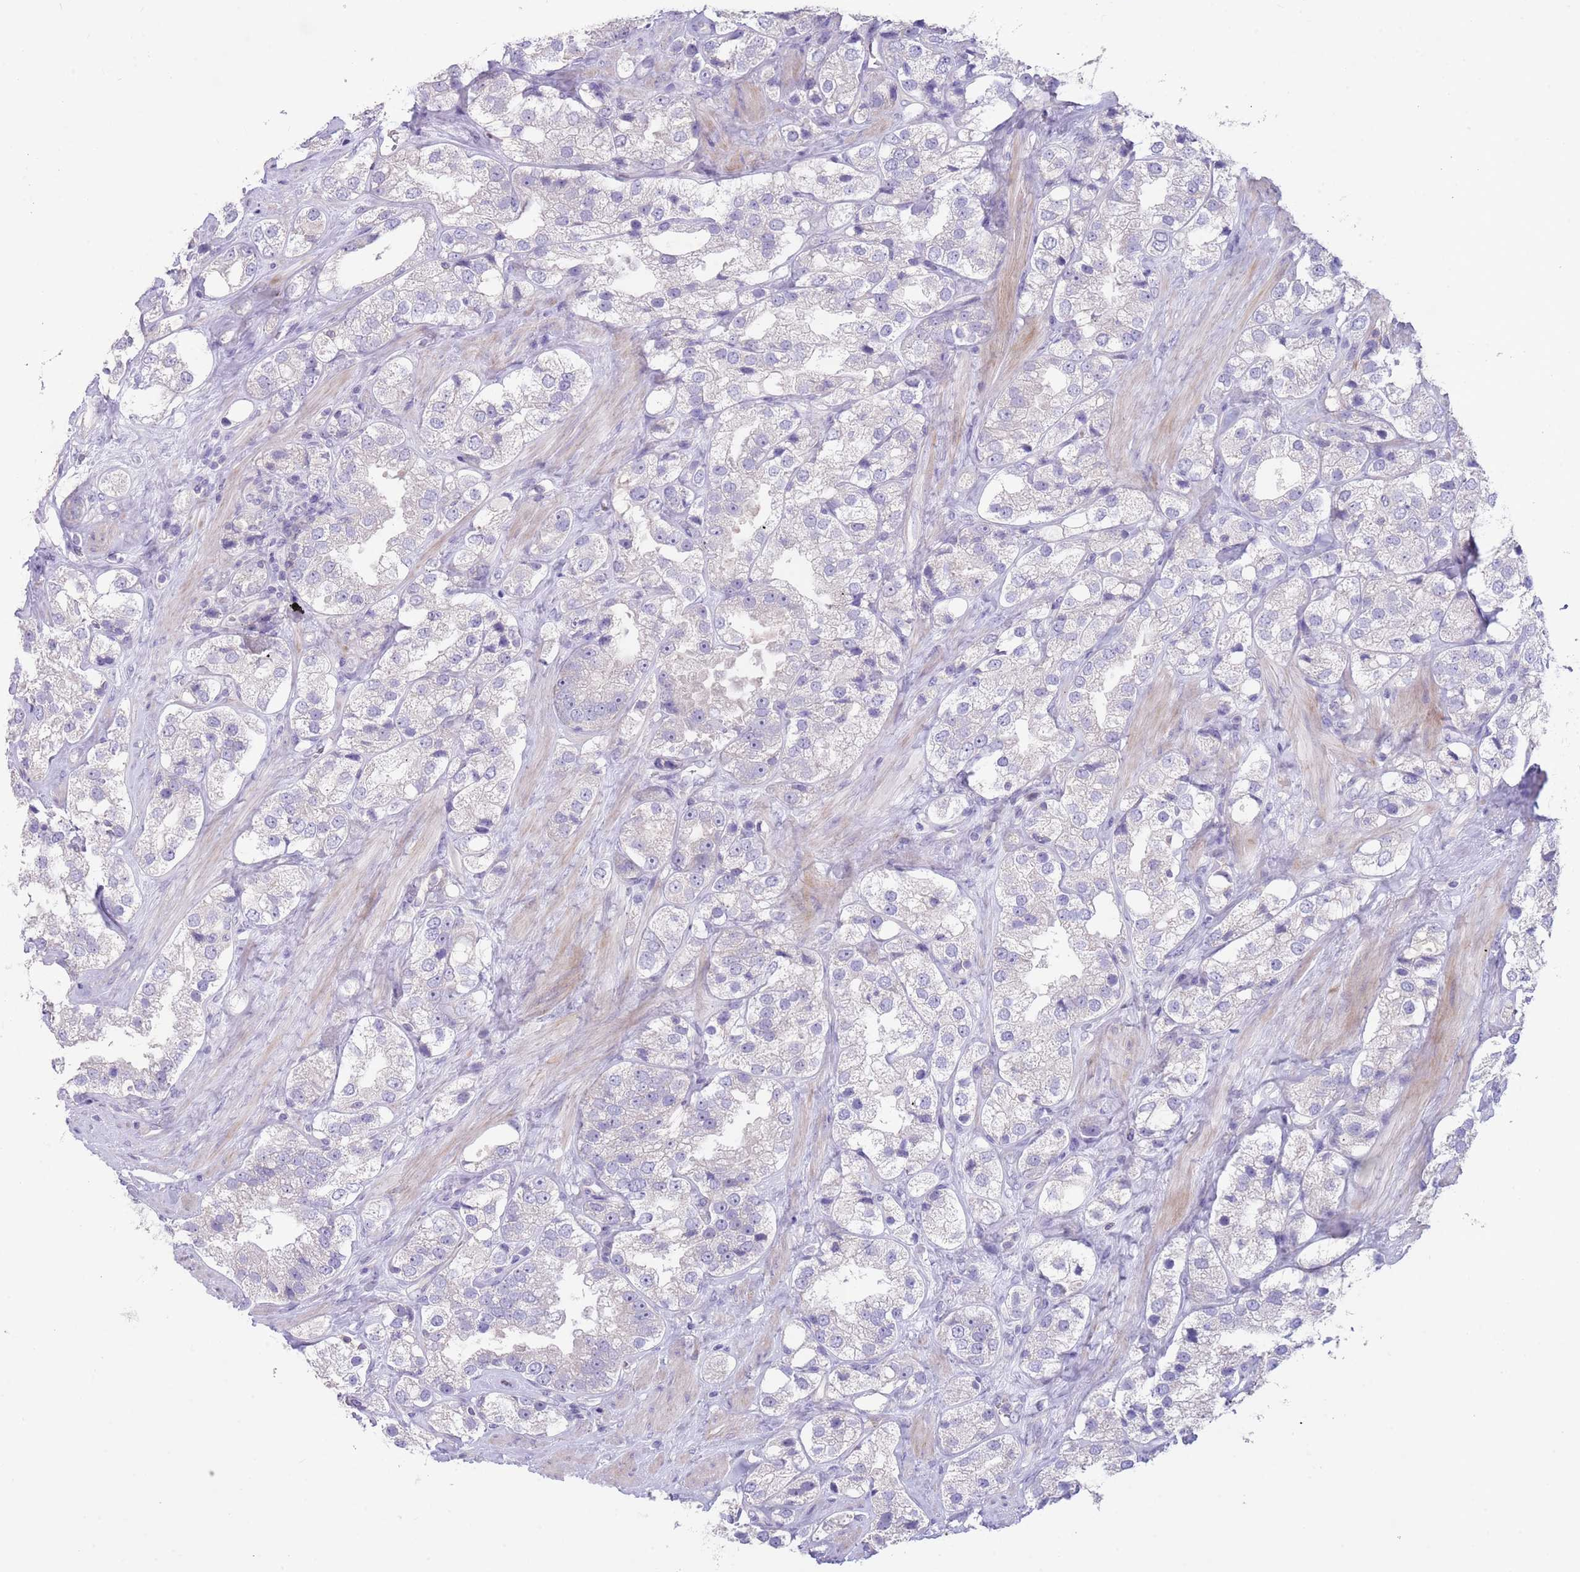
{"staining": {"intensity": "negative", "quantity": "none", "location": "none"}, "tissue": "prostate cancer", "cell_type": "Tumor cells", "image_type": "cancer", "snomed": [{"axis": "morphology", "description": "Adenocarcinoma, NOS"}, {"axis": "topography", "description": "Prostate"}], "caption": "This is an immunohistochemistry (IHC) histopathology image of prostate cancer. There is no expression in tumor cells.", "gene": "ZNF14", "patient": {"sex": "male", "age": 79}}